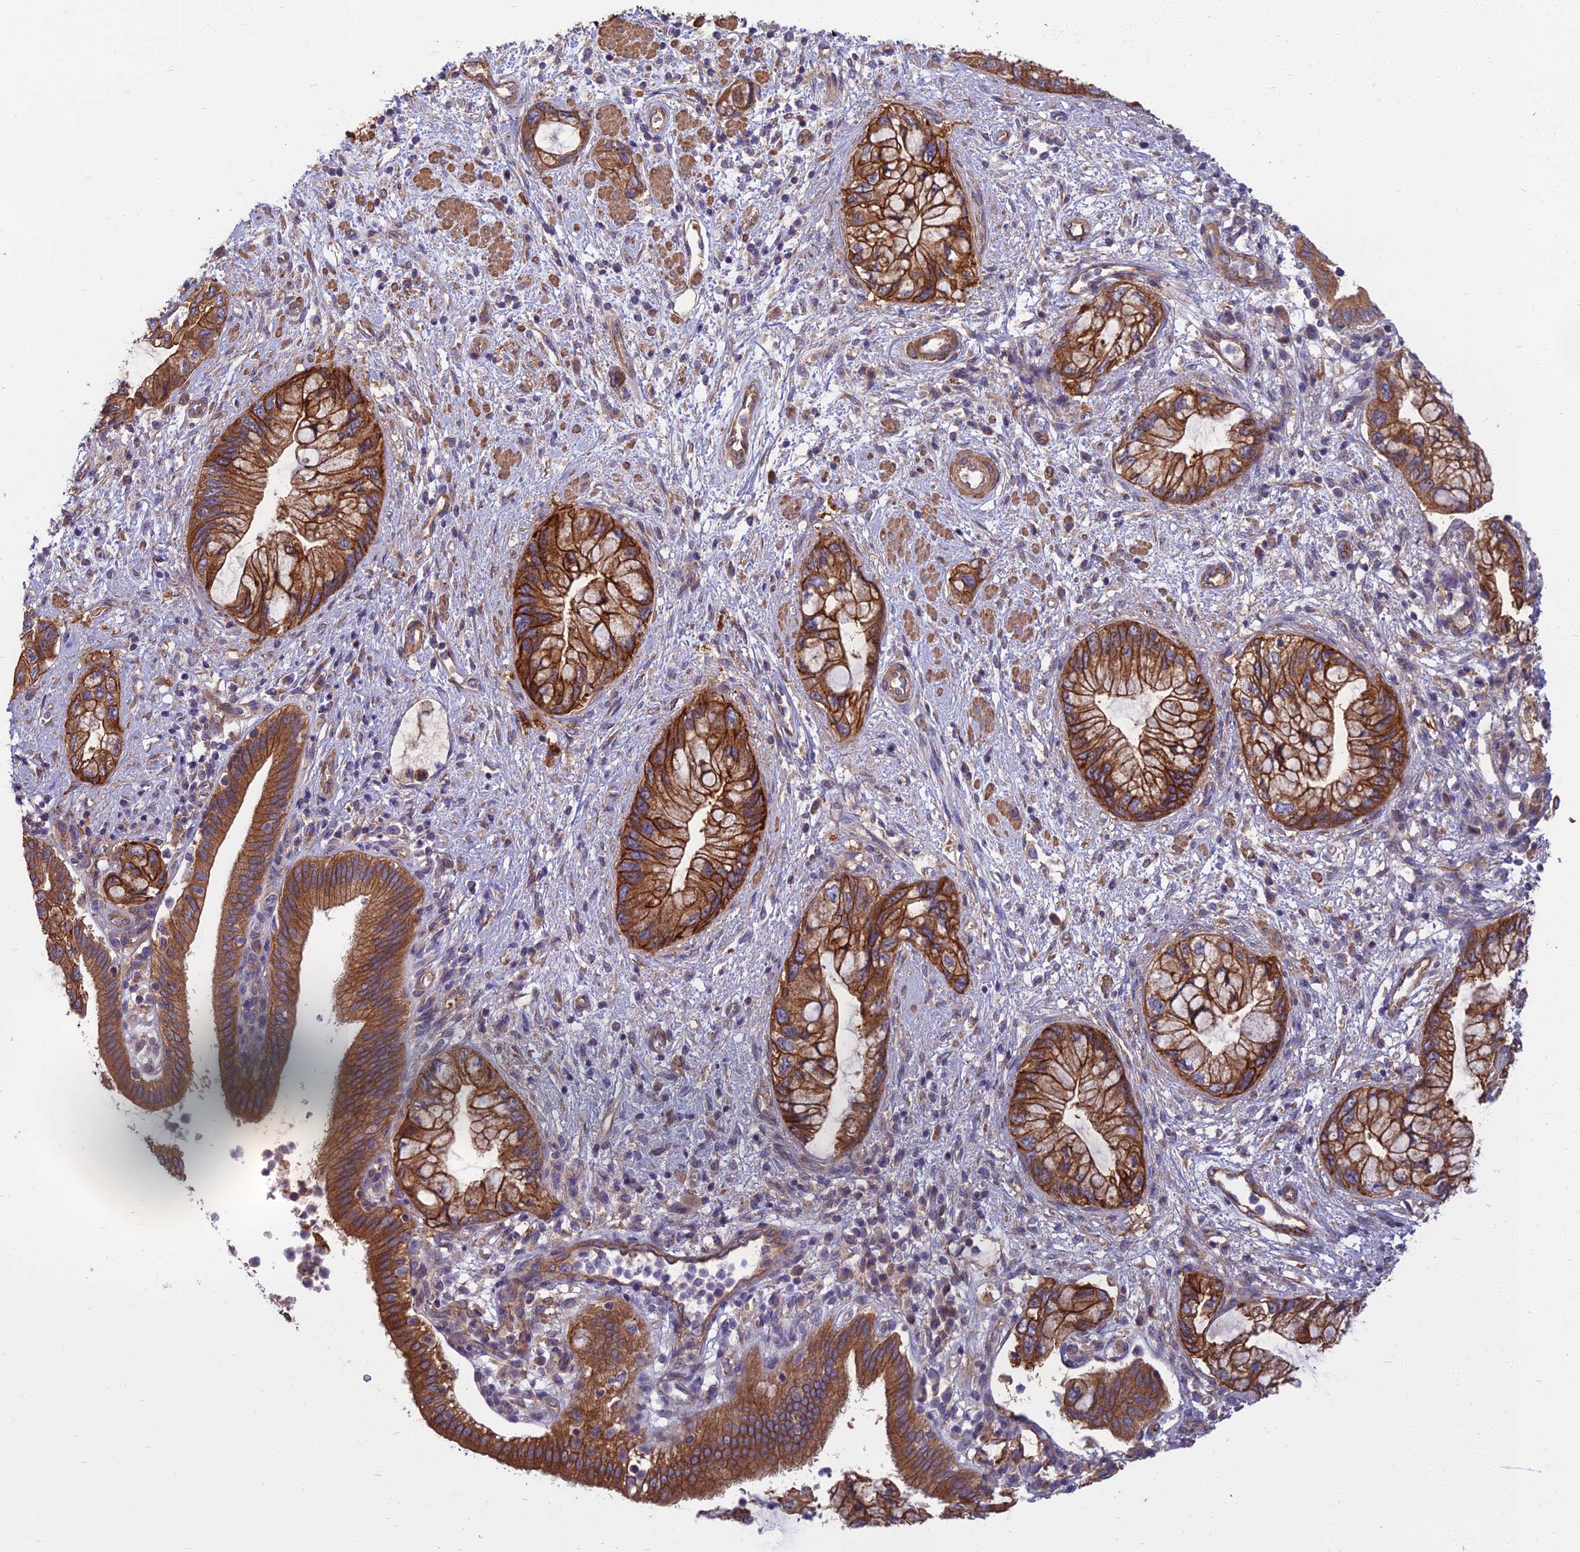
{"staining": {"intensity": "strong", "quantity": ">75%", "location": "cytoplasmic/membranous"}, "tissue": "pancreatic cancer", "cell_type": "Tumor cells", "image_type": "cancer", "snomed": [{"axis": "morphology", "description": "Adenocarcinoma, NOS"}, {"axis": "topography", "description": "Pancreas"}], "caption": "The photomicrograph displays staining of pancreatic adenocarcinoma, revealing strong cytoplasmic/membranous protein staining (brown color) within tumor cells.", "gene": "WDR24", "patient": {"sex": "female", "age": 73}}